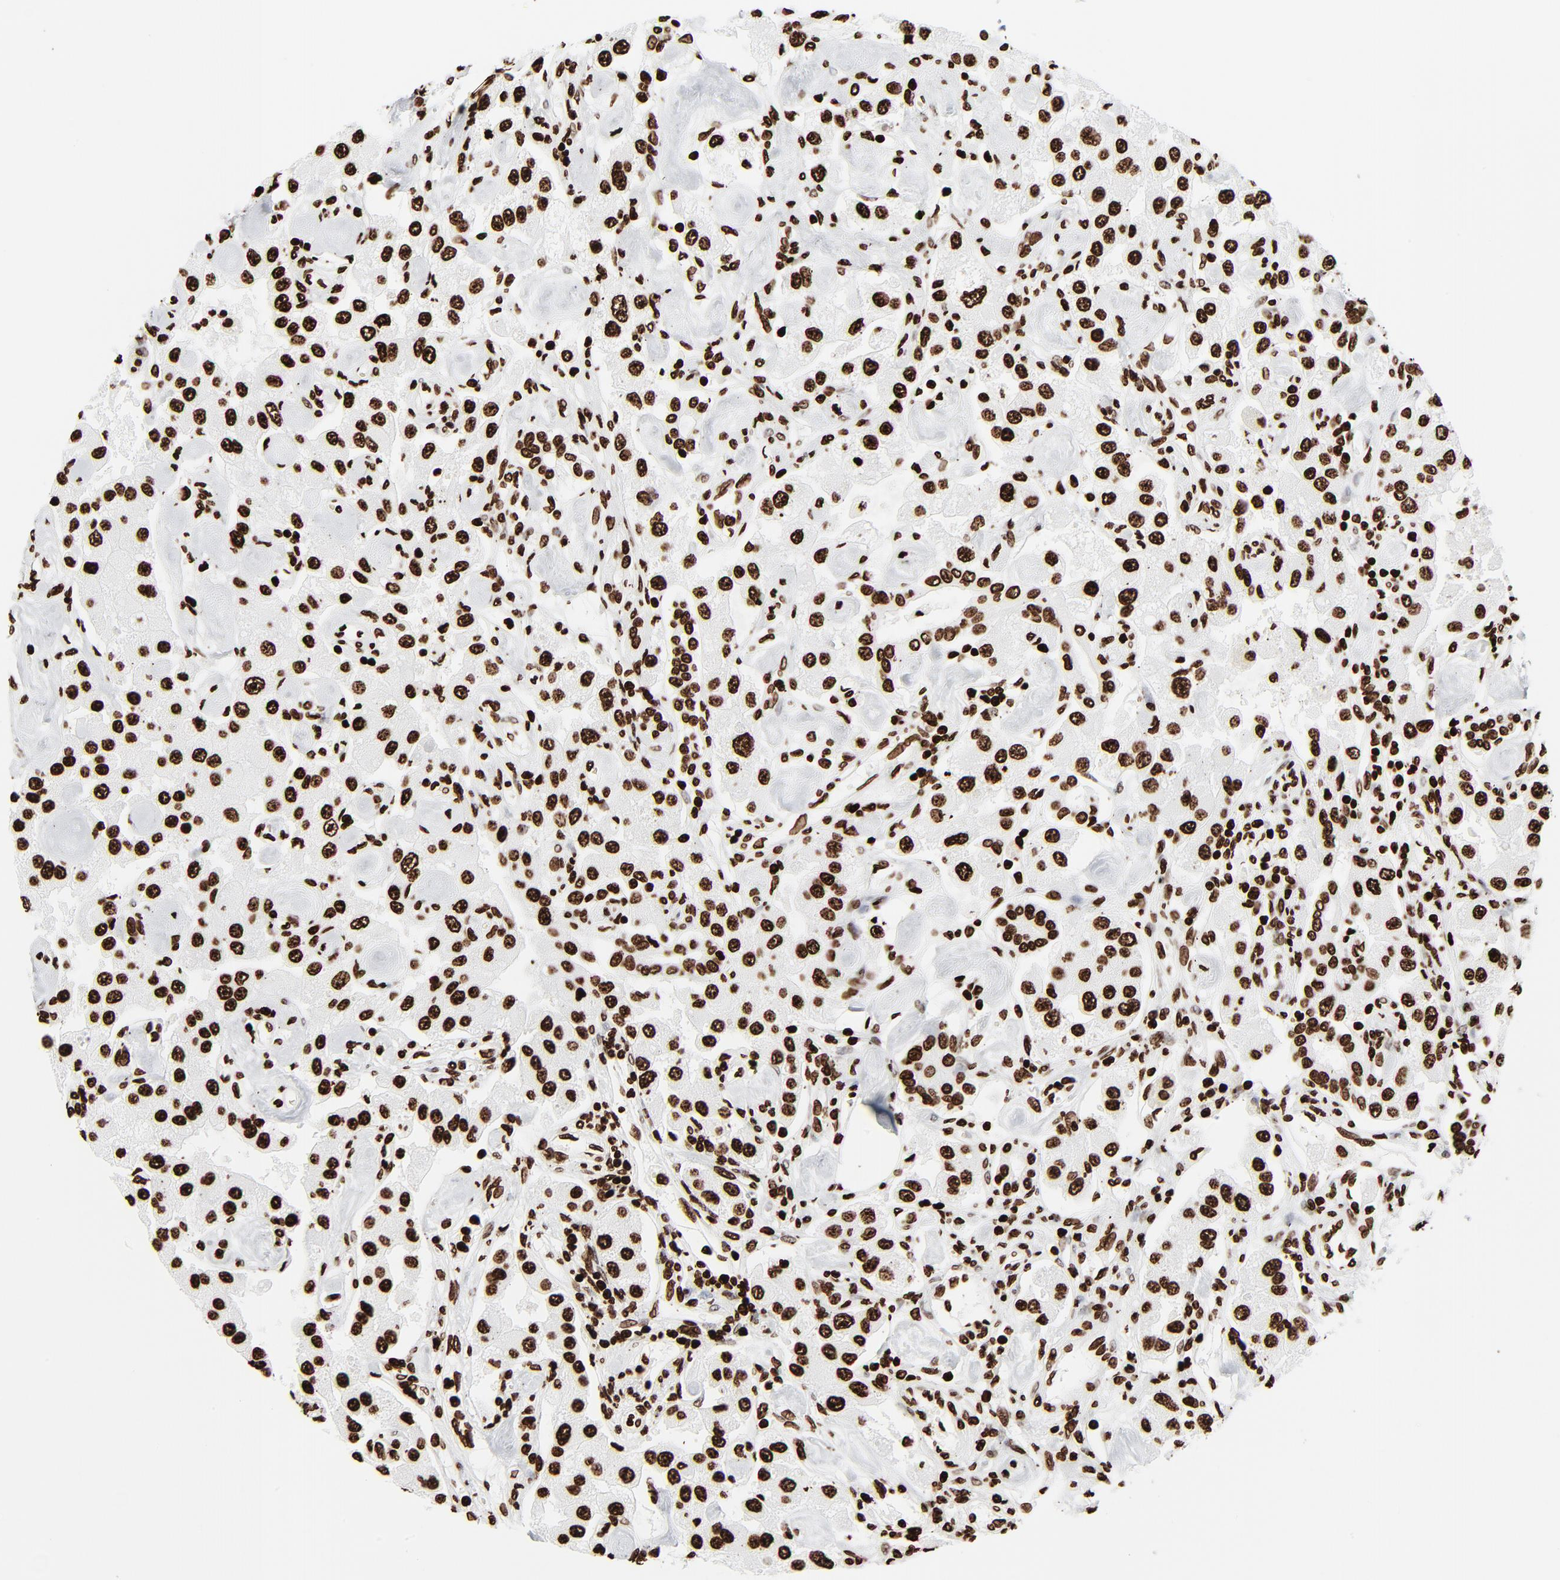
{"staining": {"intensity": "strong", "quantity": ">75%", "location": "nuclear"}, "tissue": "carcinoid", "cell_type": "Tumor cells", "image_type": "cancer", "snomed": [{"axis": "morphology", "description": "Carcinoid, malignant, NOS"}, {"axis": "topography", "description": "Pancreas"}], "caption": "Carcinoid (malignant) stained with a brown dye shows strong nuclear positive staining in approximately >75% of tumor cells.", "gene": "H3-4", "patient": {"sex": "male", "age": 41}}